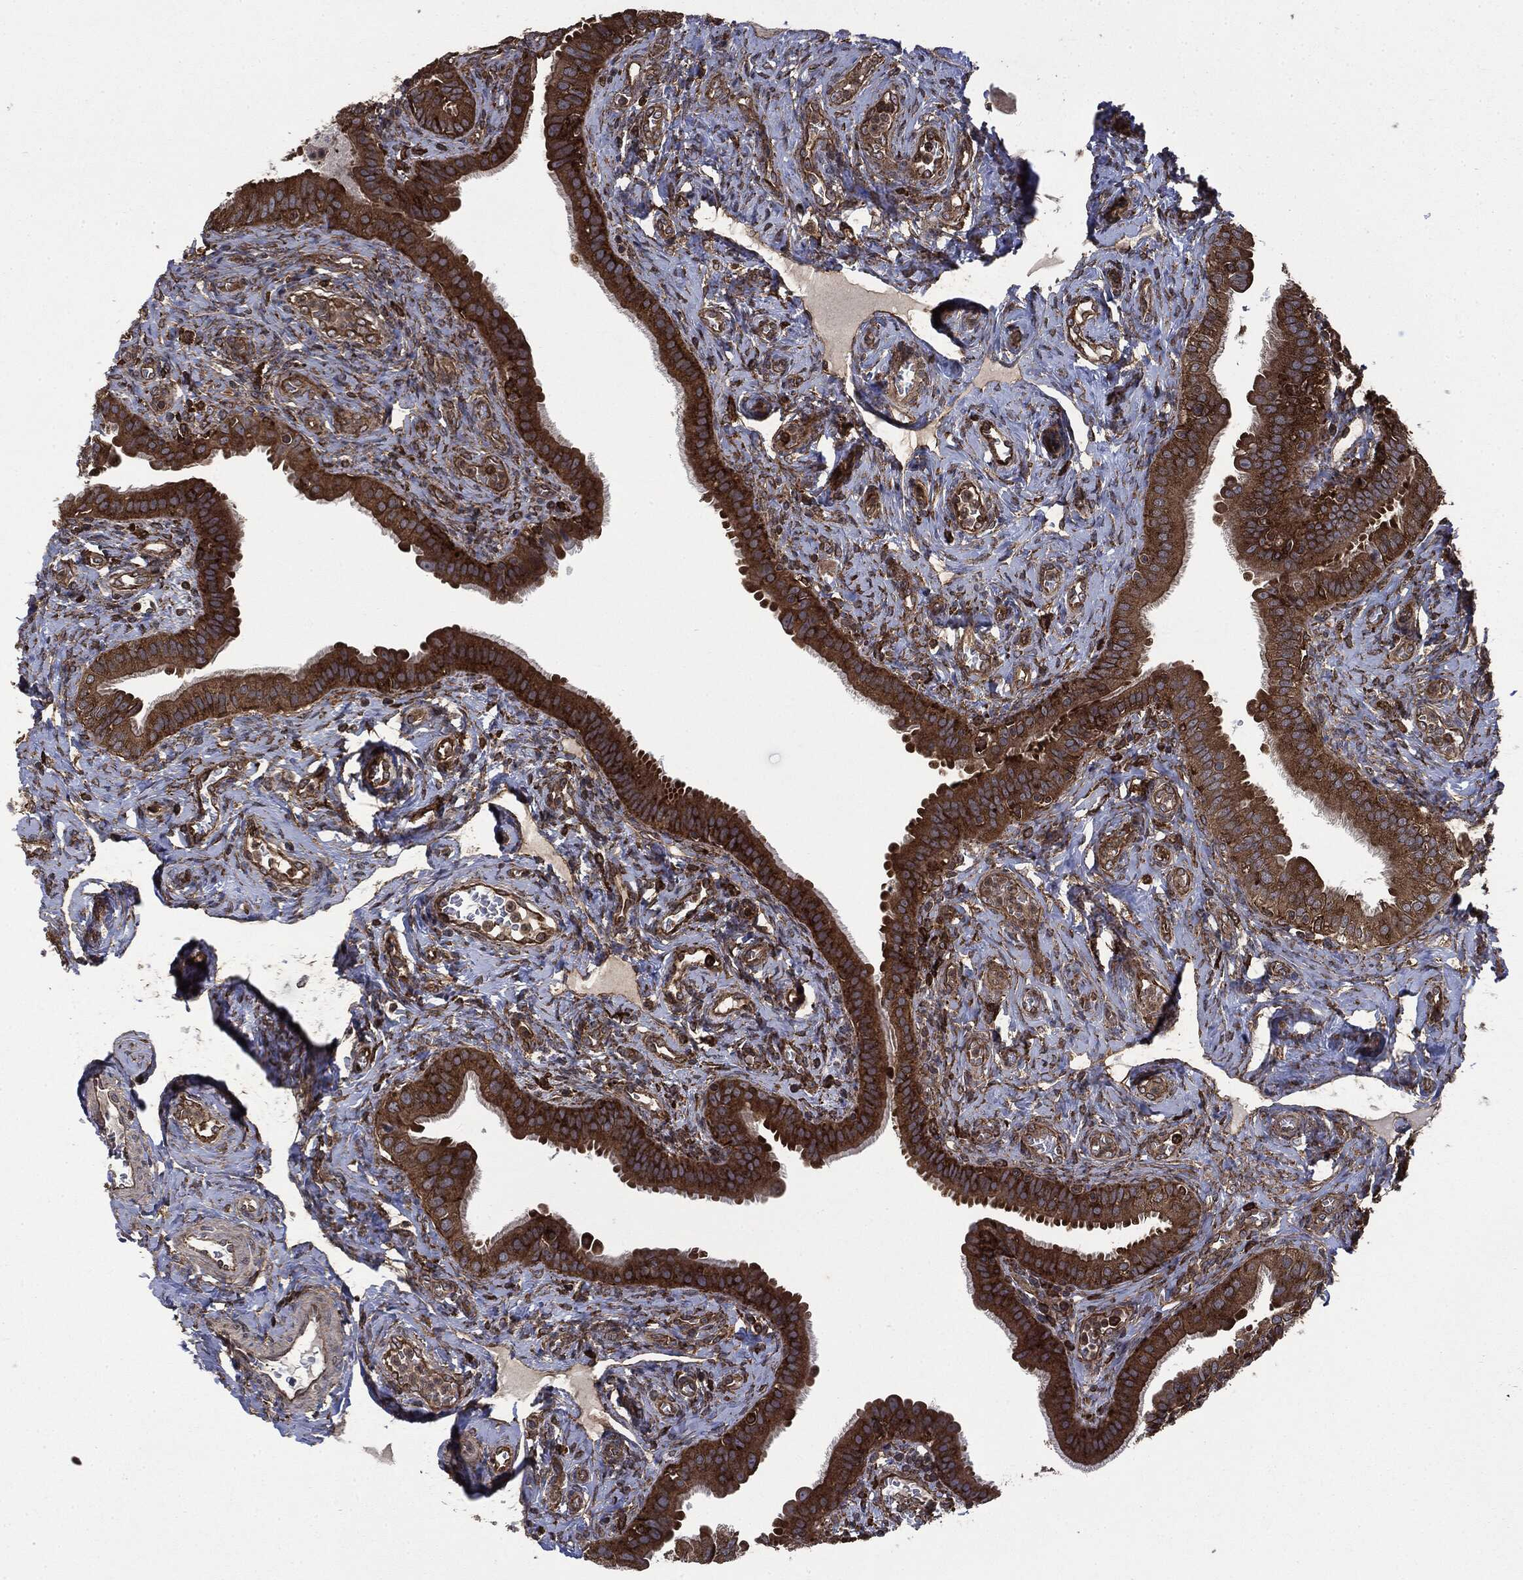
{"staining": {"intensity": "strong", "quantity": ">75%", "location": "cytoplasmic/membranous"}, "tissue": "fallopian tube", "cell_type": "Glandular cells", "image_type": "normal", "snomed": [{"axis": "morphology", "description": "Normal tissue, NOS"}, {"axis": "topography", "description": "Fallopian tube"}], "caption": "Glandular cells demonstrate strong cytoplasmic/membranous expression in about >75% of cells in unremarkable fallopian tube. The staining was performed using DAB (3,3'-diaminobenzidine) to visualize the protein expression in brown, while the nuclei were stained in blue with hematoxylin (Magnification: 20x).", "gene": "SNX5", "patient": {"sex": "female", "age": 41}}